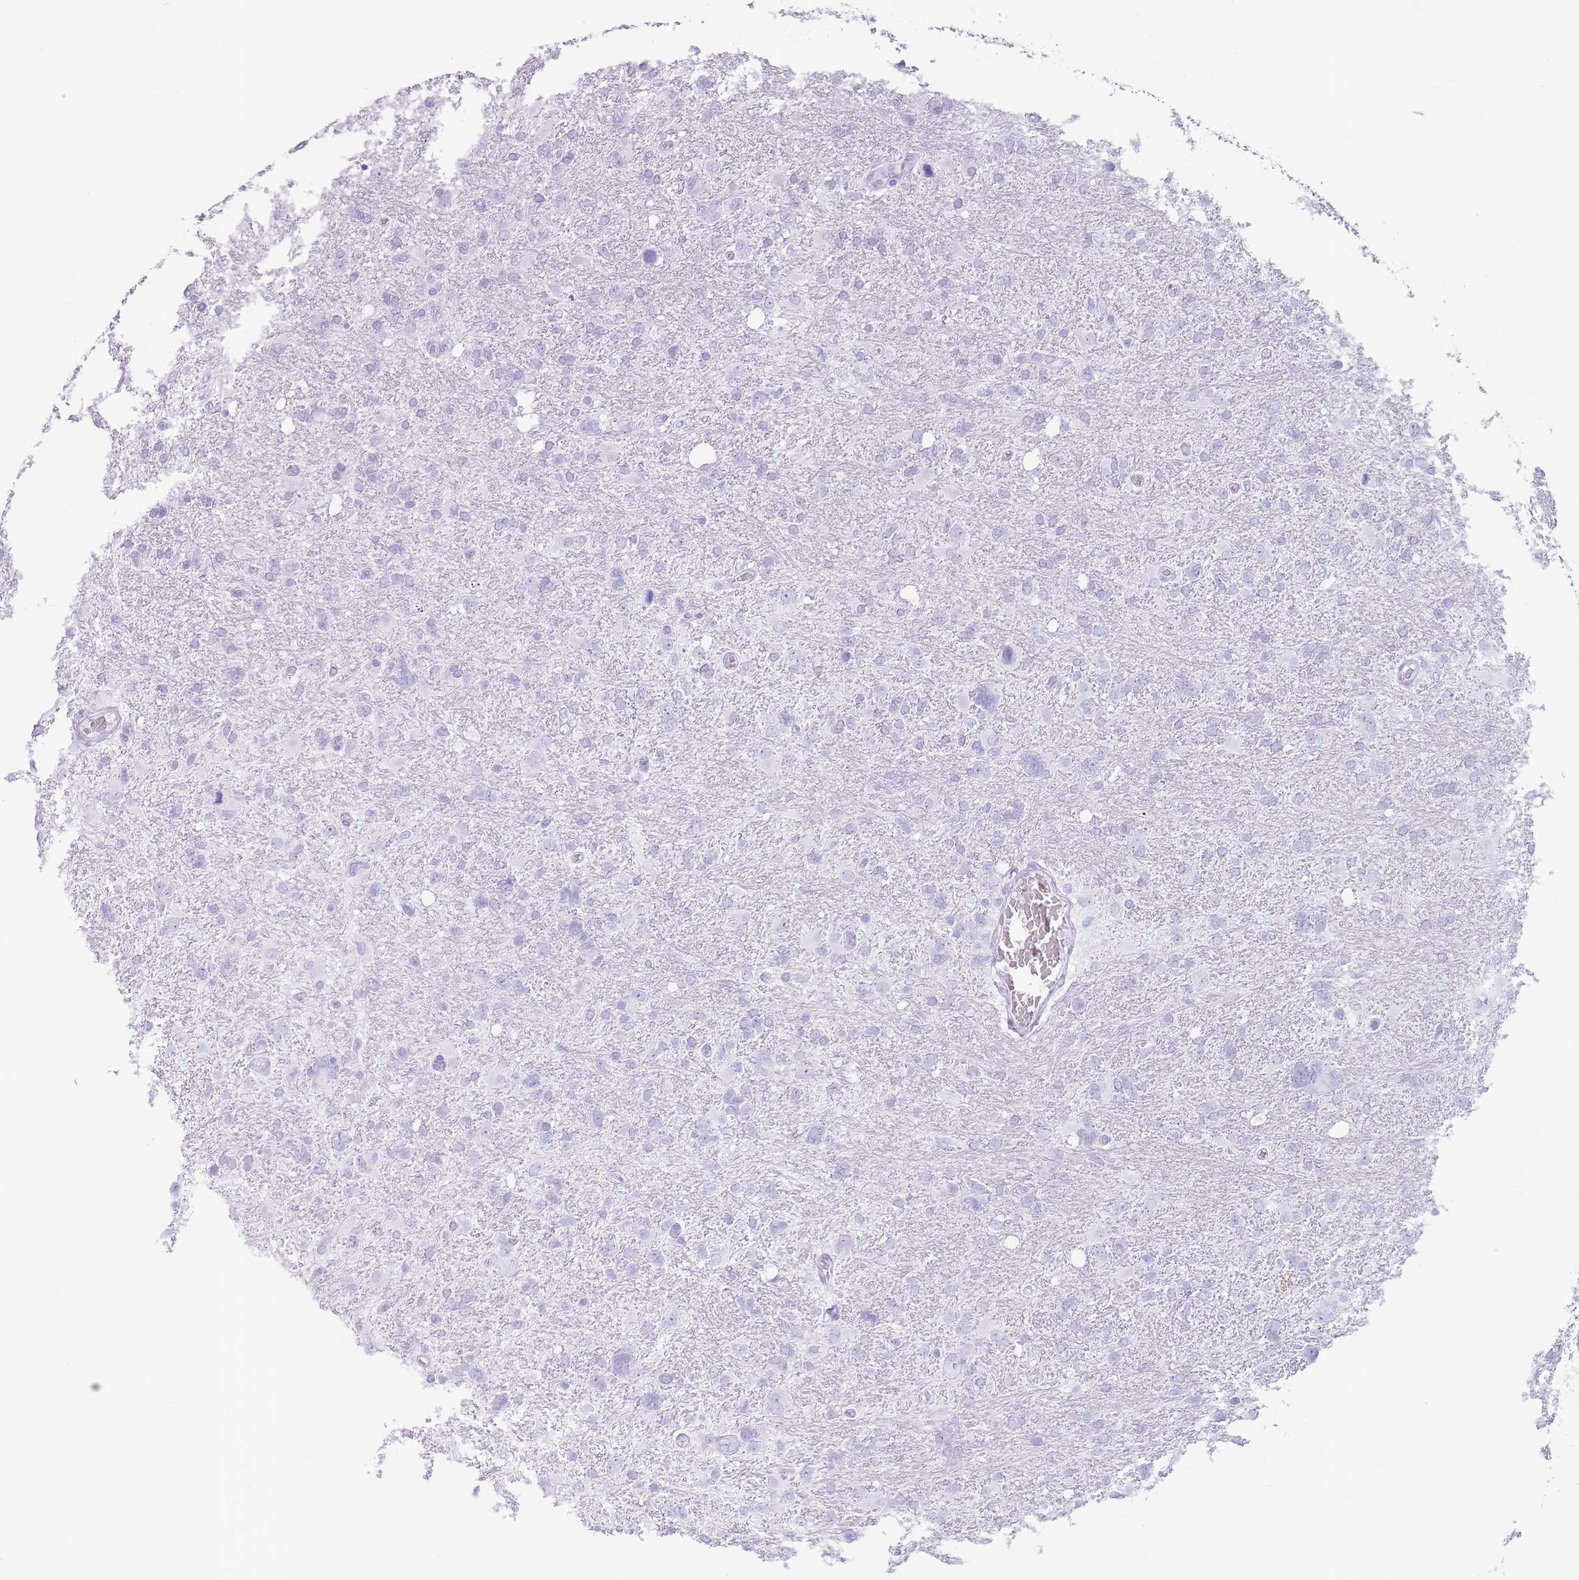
{"staining": {"intensity": "negative", "quantity": "none", "location": "none"}, "tissue": "glioma", "cell_type": "Tumor cells", "image_type": "cancer", "snomed": [{"axis": "morphology", "description": "Glioma, malignant, High grade"}, {"axis": "topography", "description": "Brain"}], "caption": "A micrograph of human glioma is negative for staining in tumor cells.", "gene": "OR4F21", "patient": {"sex": "male", "age": 61}}